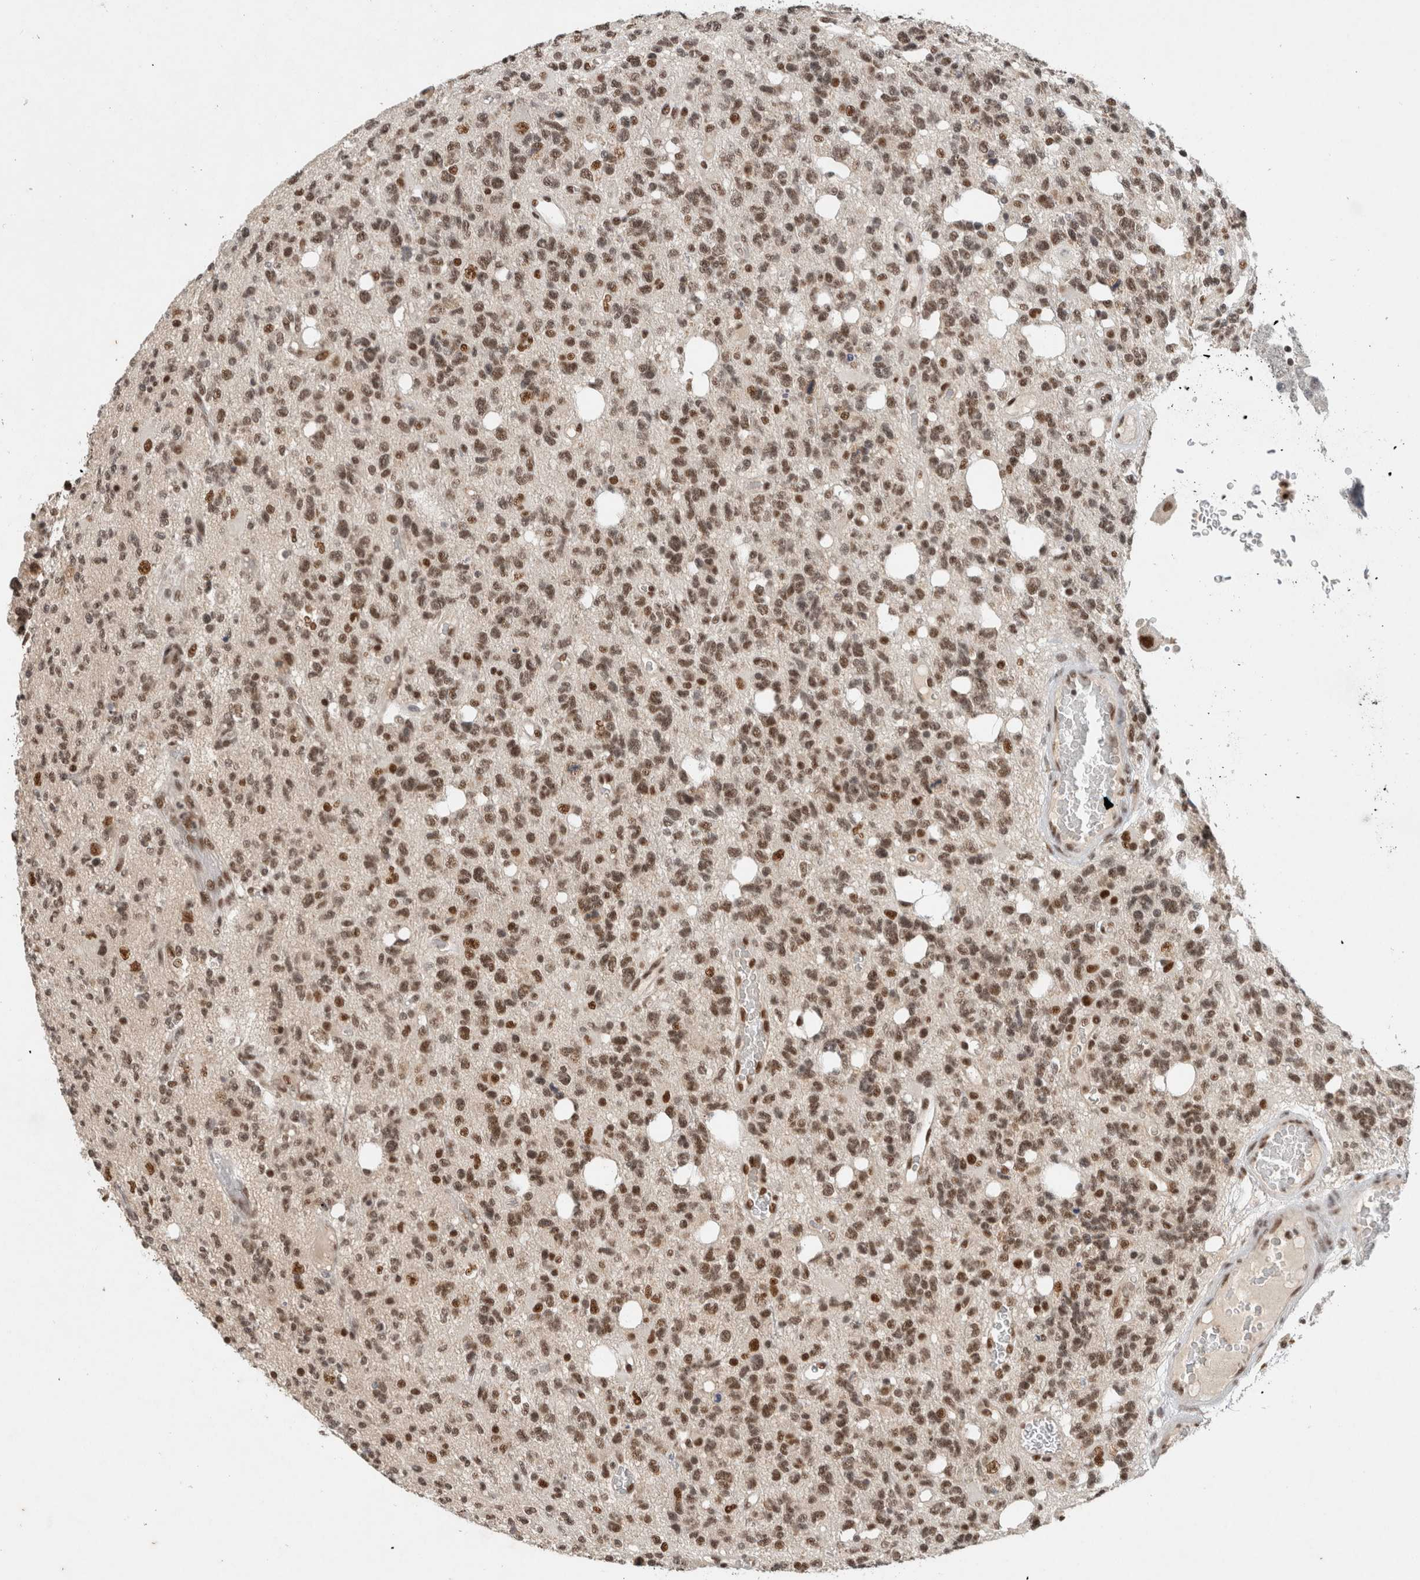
{"staining": {"intensity": "moderate", "quantity": ">75%", "location": "nuclear"}, "tissue": "glioma", "cell_type": "Tumor cells", "image_type": "cancer", "snomed": [{"axis": "morphology", "description": "Glioma, malignant, High grade"}, {"axis": "topography", "description": "Brain"}], "caption": "A medium amount of moderate nuclear expression is identified in approximately >75% of tumor cells in high-grade glioma (malignant) tissue.", "gene": "DDX42", "patient": {"sex": "female", "age": 62}}